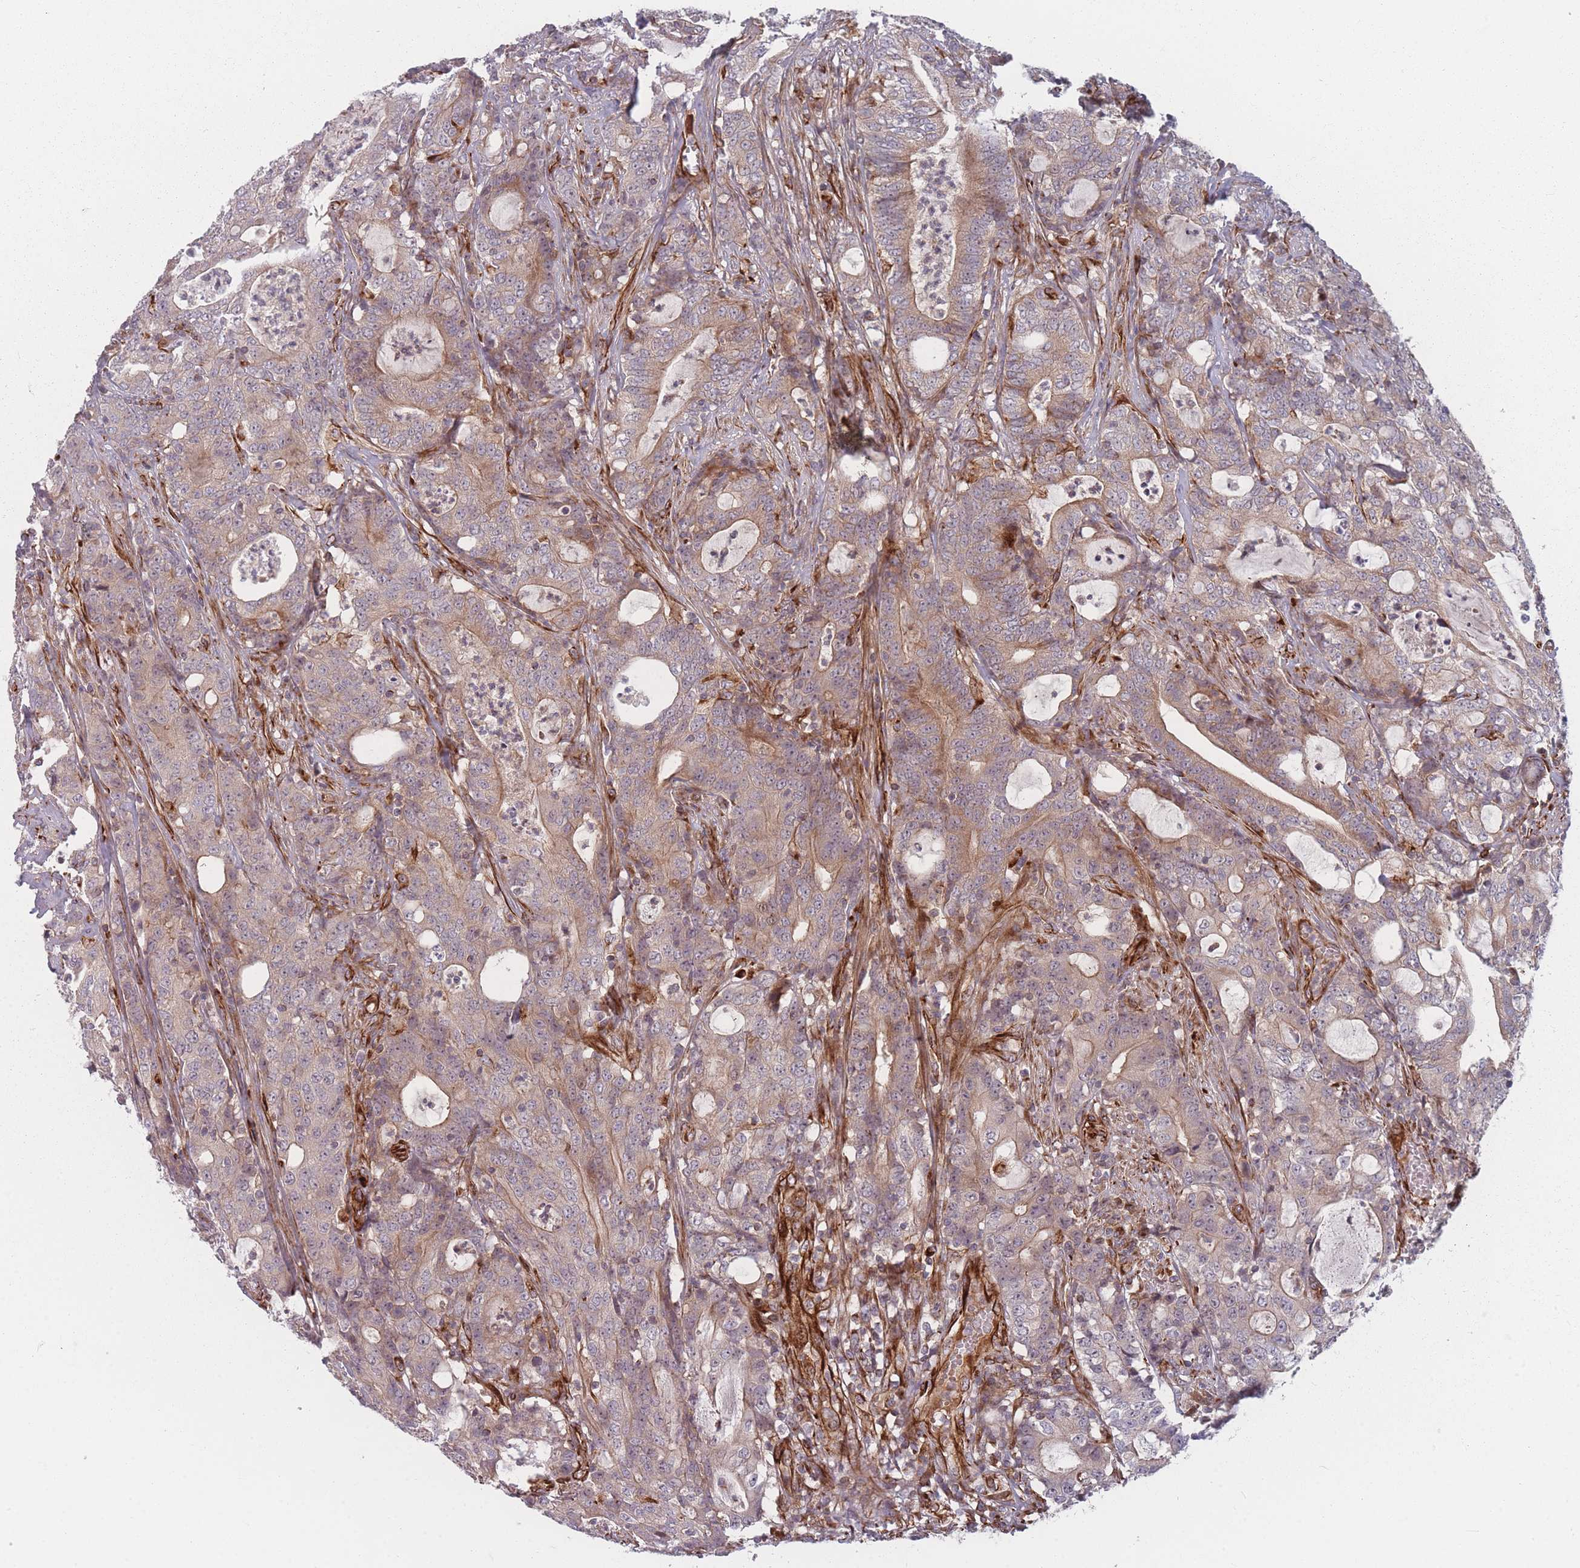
{"staining": {"intensity": "weak", "quantity": "<25%", "location": "cytoplasmic/membranous"}, "tissue": "colorectal cancer", "cell_type": "Tumor cells", "image_type": "cancer", "snomed": [{"axis": "morphology", "description": "Adenocarcinoma, NOS"}, {"axis": "topography", "description": "Colon"}], "caption": "The photomicrograph reveals no staining of tumor cells in colorectal cancer (adenocarcinoma). The staining was performed using DAB (3,3'-diaminobenzidine) to visualize the protein expression in brown, while the nuclei were stained in blue with hematoxylin (Magnification: 20x).", "gene": "EEF1AKMT2", "patient": {"sex": "male", "age": 83}}